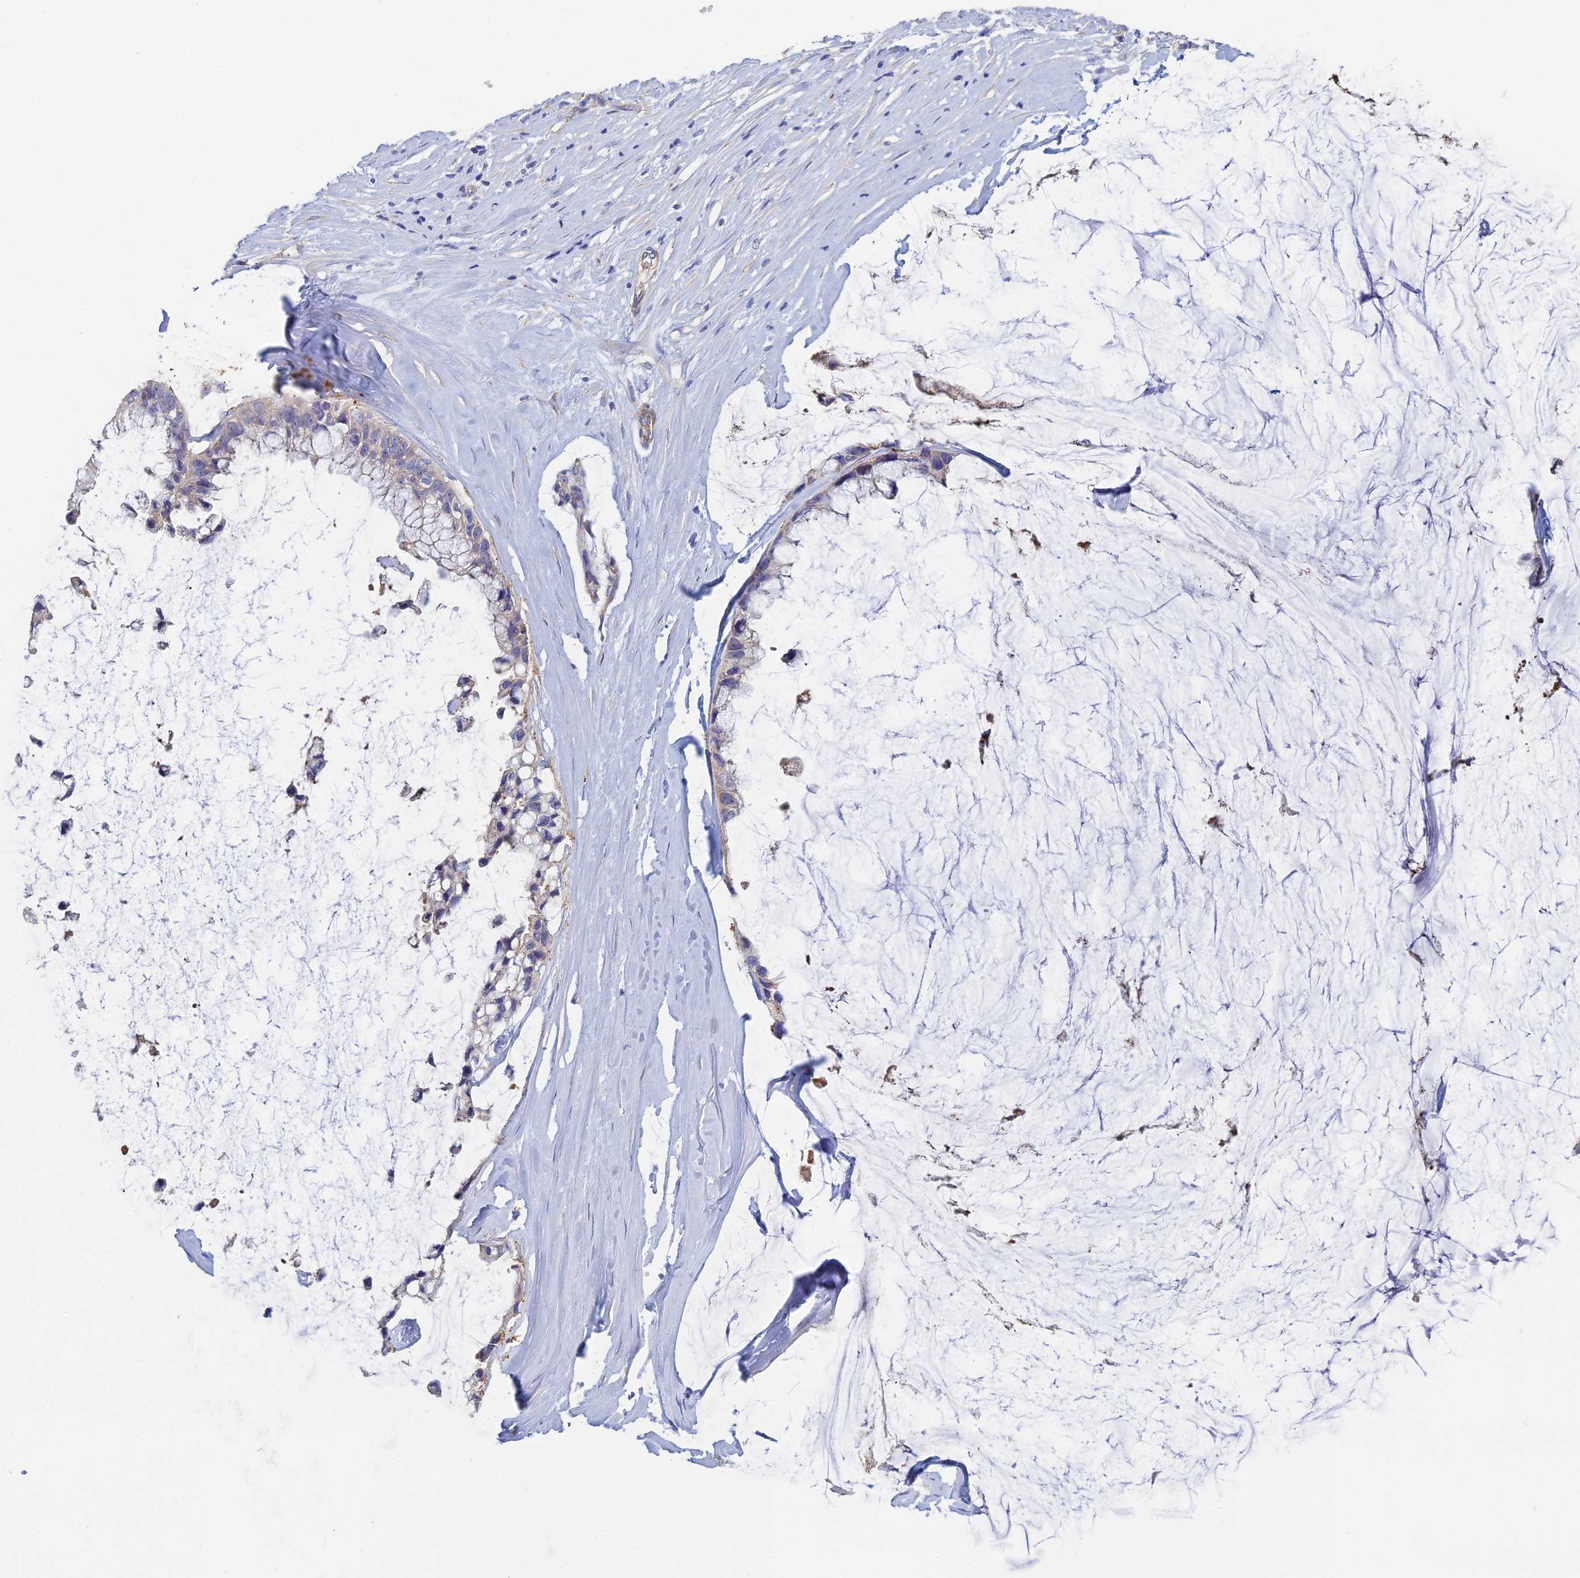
{"staining": {"intensity": "negative", "quantity": "none", "location": "none"}, "tissue": "ovarian cancer", "cell_type": "Tumor cells", "image_type": "cancer", "snomed": [{"axis": "morphology", "description": "Cystadenocarcinoma, mucinous, NOS"}, {"axis": "topography", "description": "Ovary"}], "caption": "Human ovarian mucinous cystadenocarcinoma stained for a protein using IHC reveals no positivity in tumor cells.", "gene": "PCDHA5", "patient": {"sex": "female", "age": 39}}